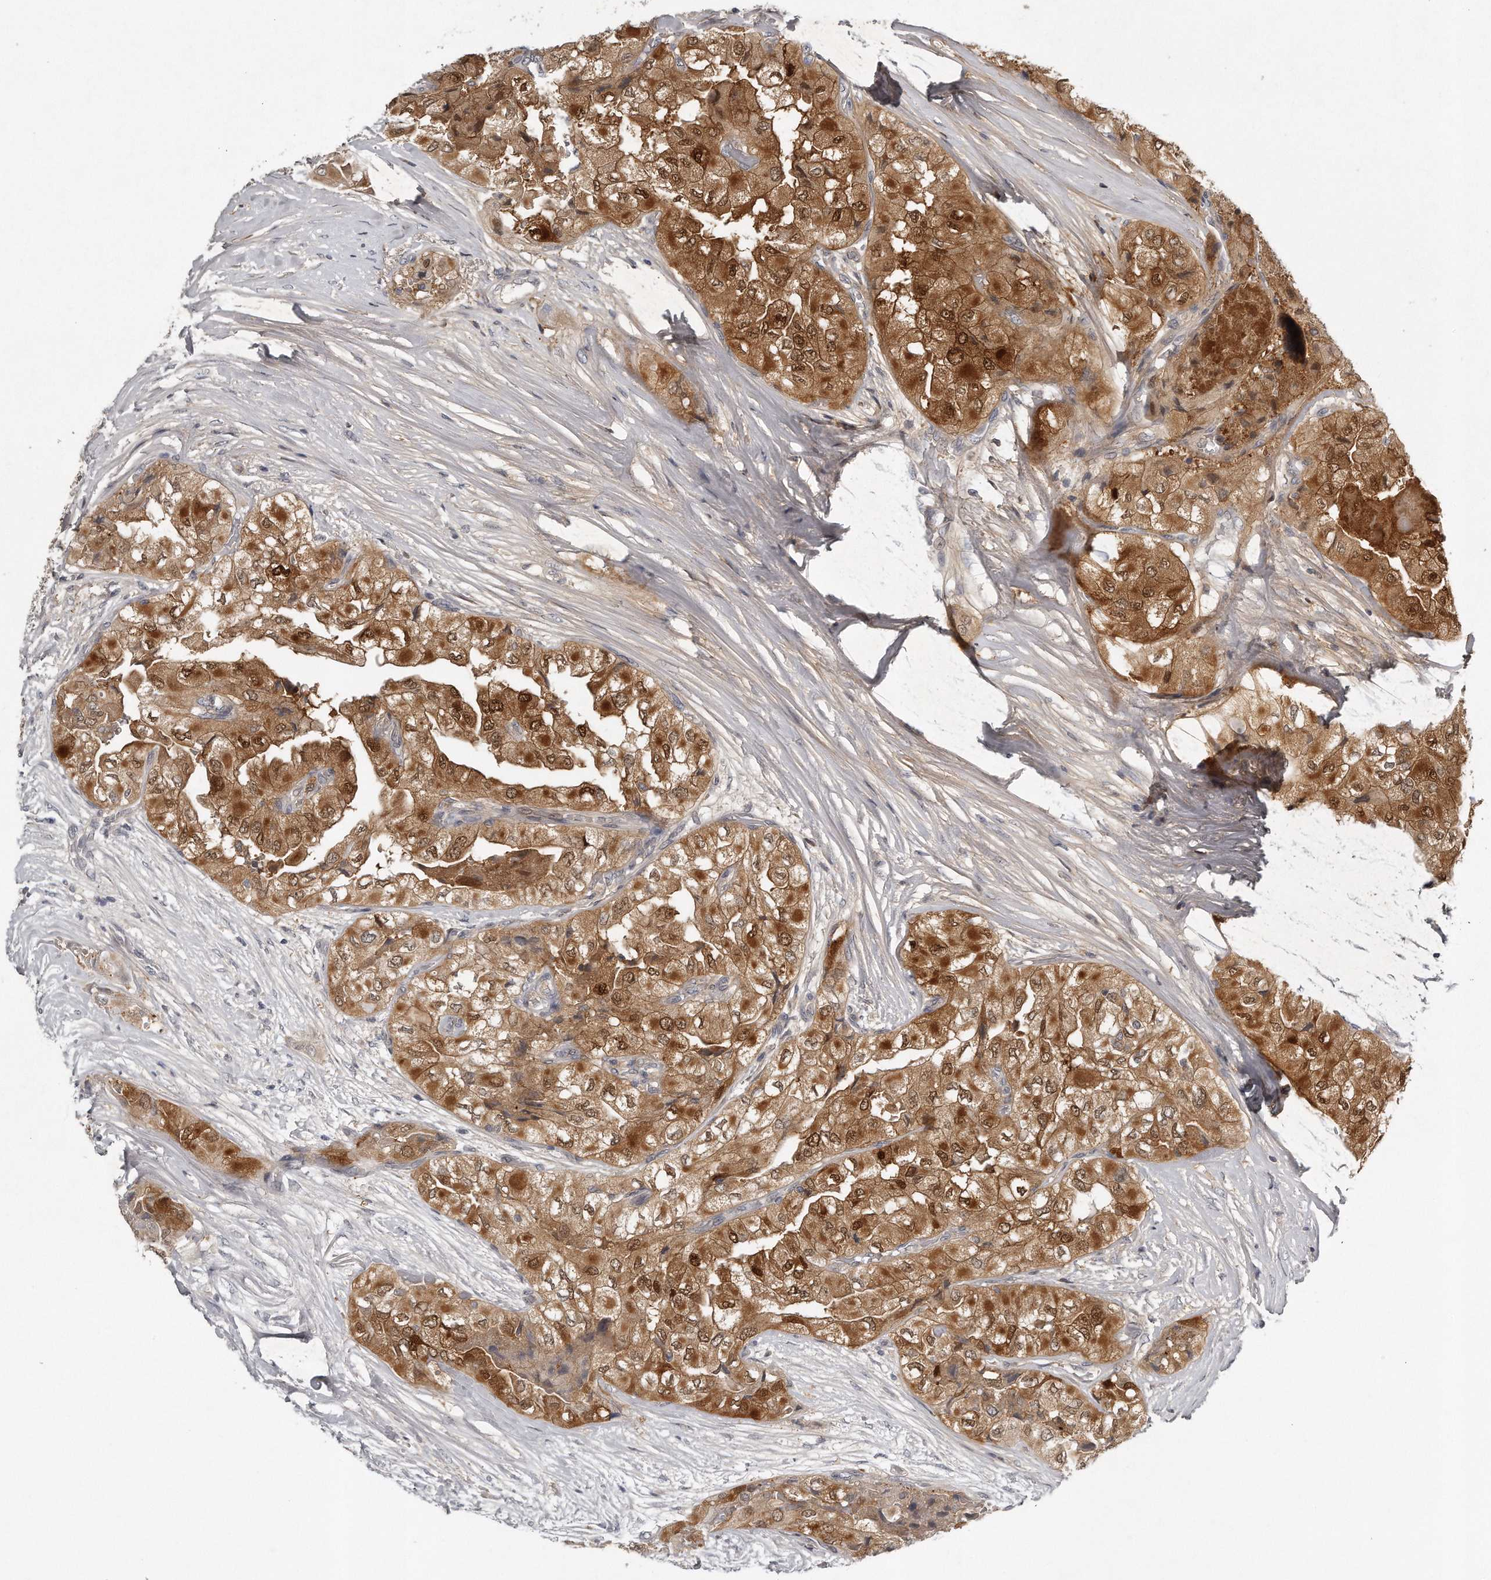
{"staining": {"intensity": "strong", "quantity": ">75%", "location": "cytoplasmic/membranous,nuclear"}, "tissue": "thyroid cancer", "cell_type": "Tumor cells", "image_type": "cancer", "snomed": [{"axis": "morphology", "description": "Papillary adenocarcinoma, NOS"}, {"axis": "topography", "description": "Thyroid gland"}], "caption": "High-power microscopy captured an immunohistochemistry image of papillary adenocarcinoma (thyroid), revealing strong cytoplasmic/membranous and nuclear positivity in about >75% of tumor cells. The protein is shown in brown color, while the nuclei are stained blue.", "gene": "GGCT", "patient": {"sex": "female", "age": 59}}